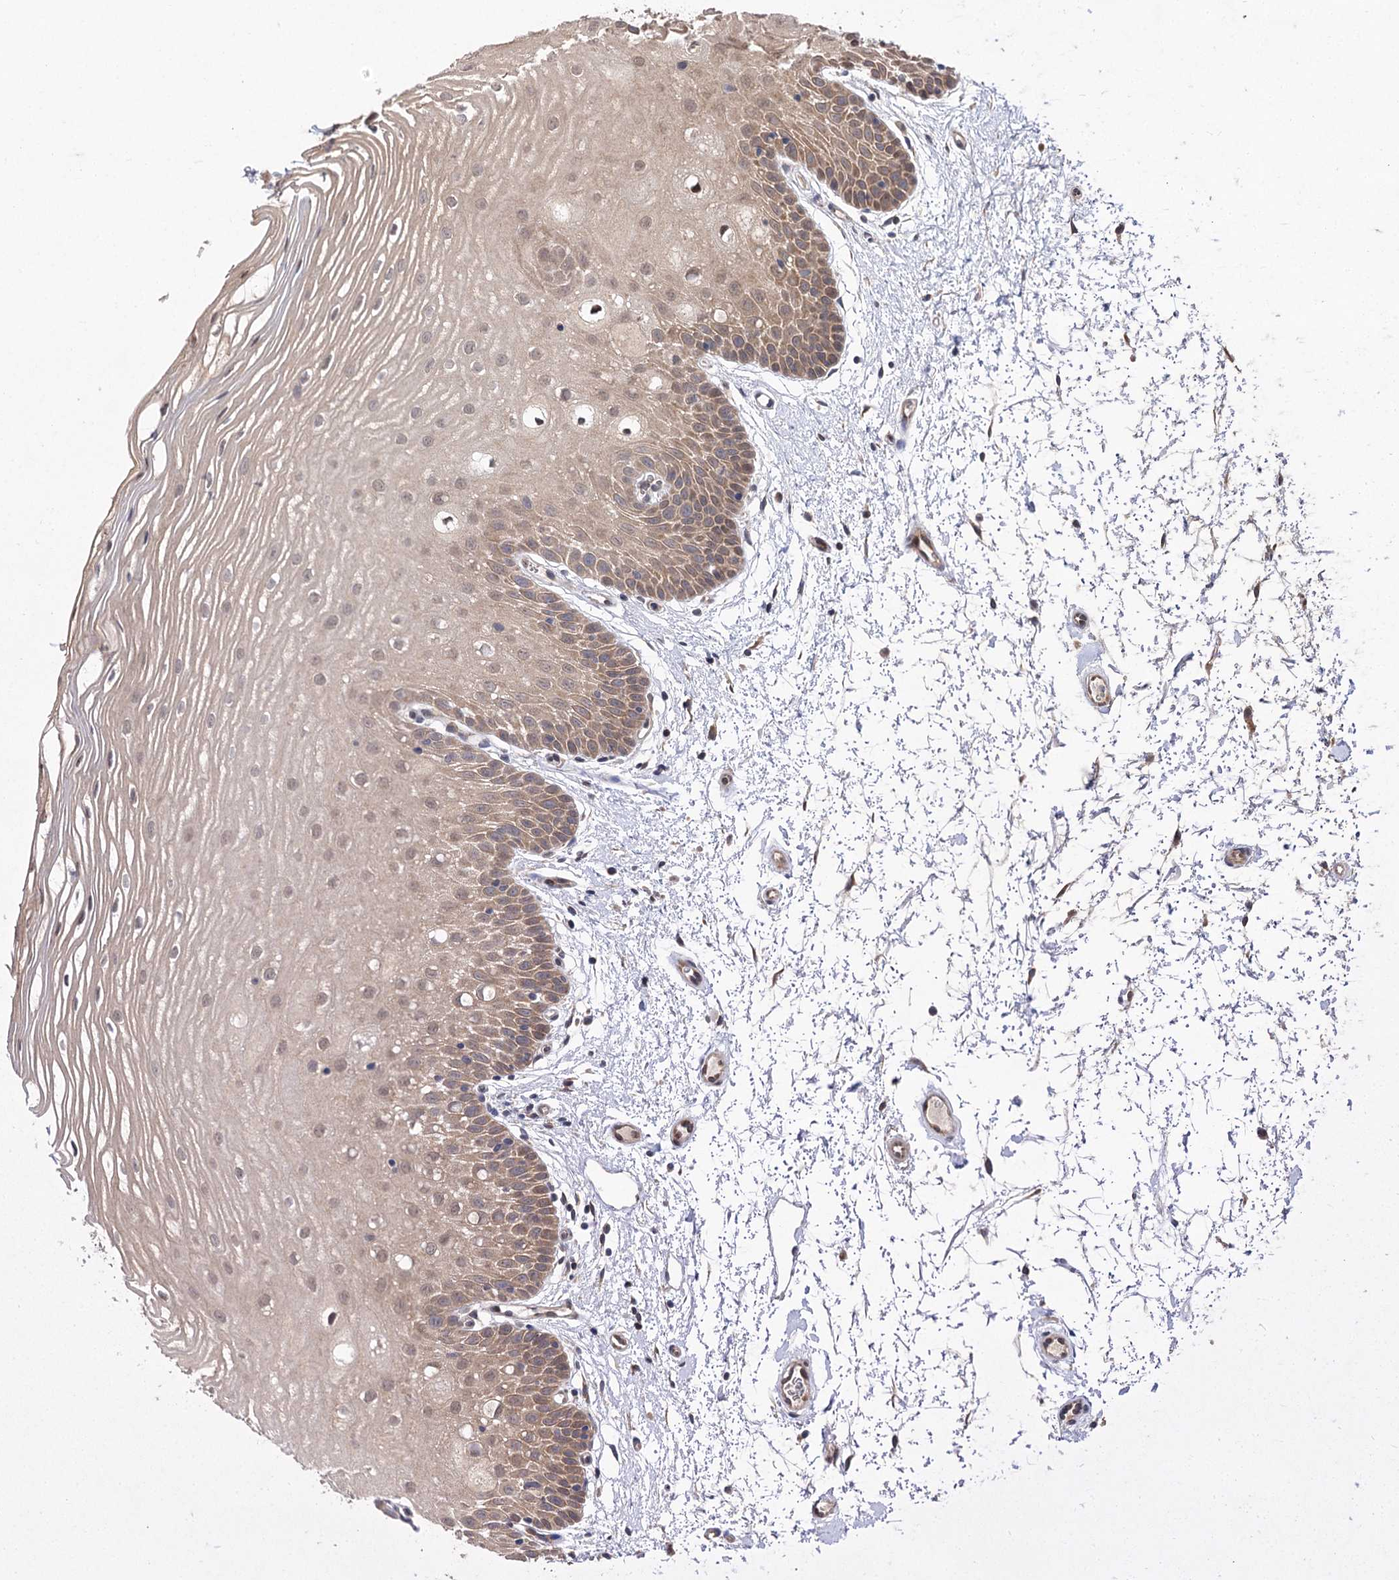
{"staining": {"intensity": "moderate", "quantity": "<25%", "location": "cytoplasmic/membranous,nuclear"}, "tissue": "oral mucosa", "cell_type": "Squamous epithelial cells", "image_type": "normal", "snomed": [{"axis": "morphology", "description": "Normal tissue, NOS"}, {"axis": "topography", "description": "Oral tissue"}, {"axis": "topography", "description": "Tounge, NOS"}], "caption": "An immunohistochemistry image of benign tissue is shown. Protein staining in brown labels moderate cytoplasmic/membranous,nuclear positivity in oral mucosa within squamous epithelial cells. (DAB (3,3'-diaminobenzidine) IHC with brightfield microscopy, high magnification).", "gene": "FBXW8", "patient": {"sex": "female", "age": 73}}